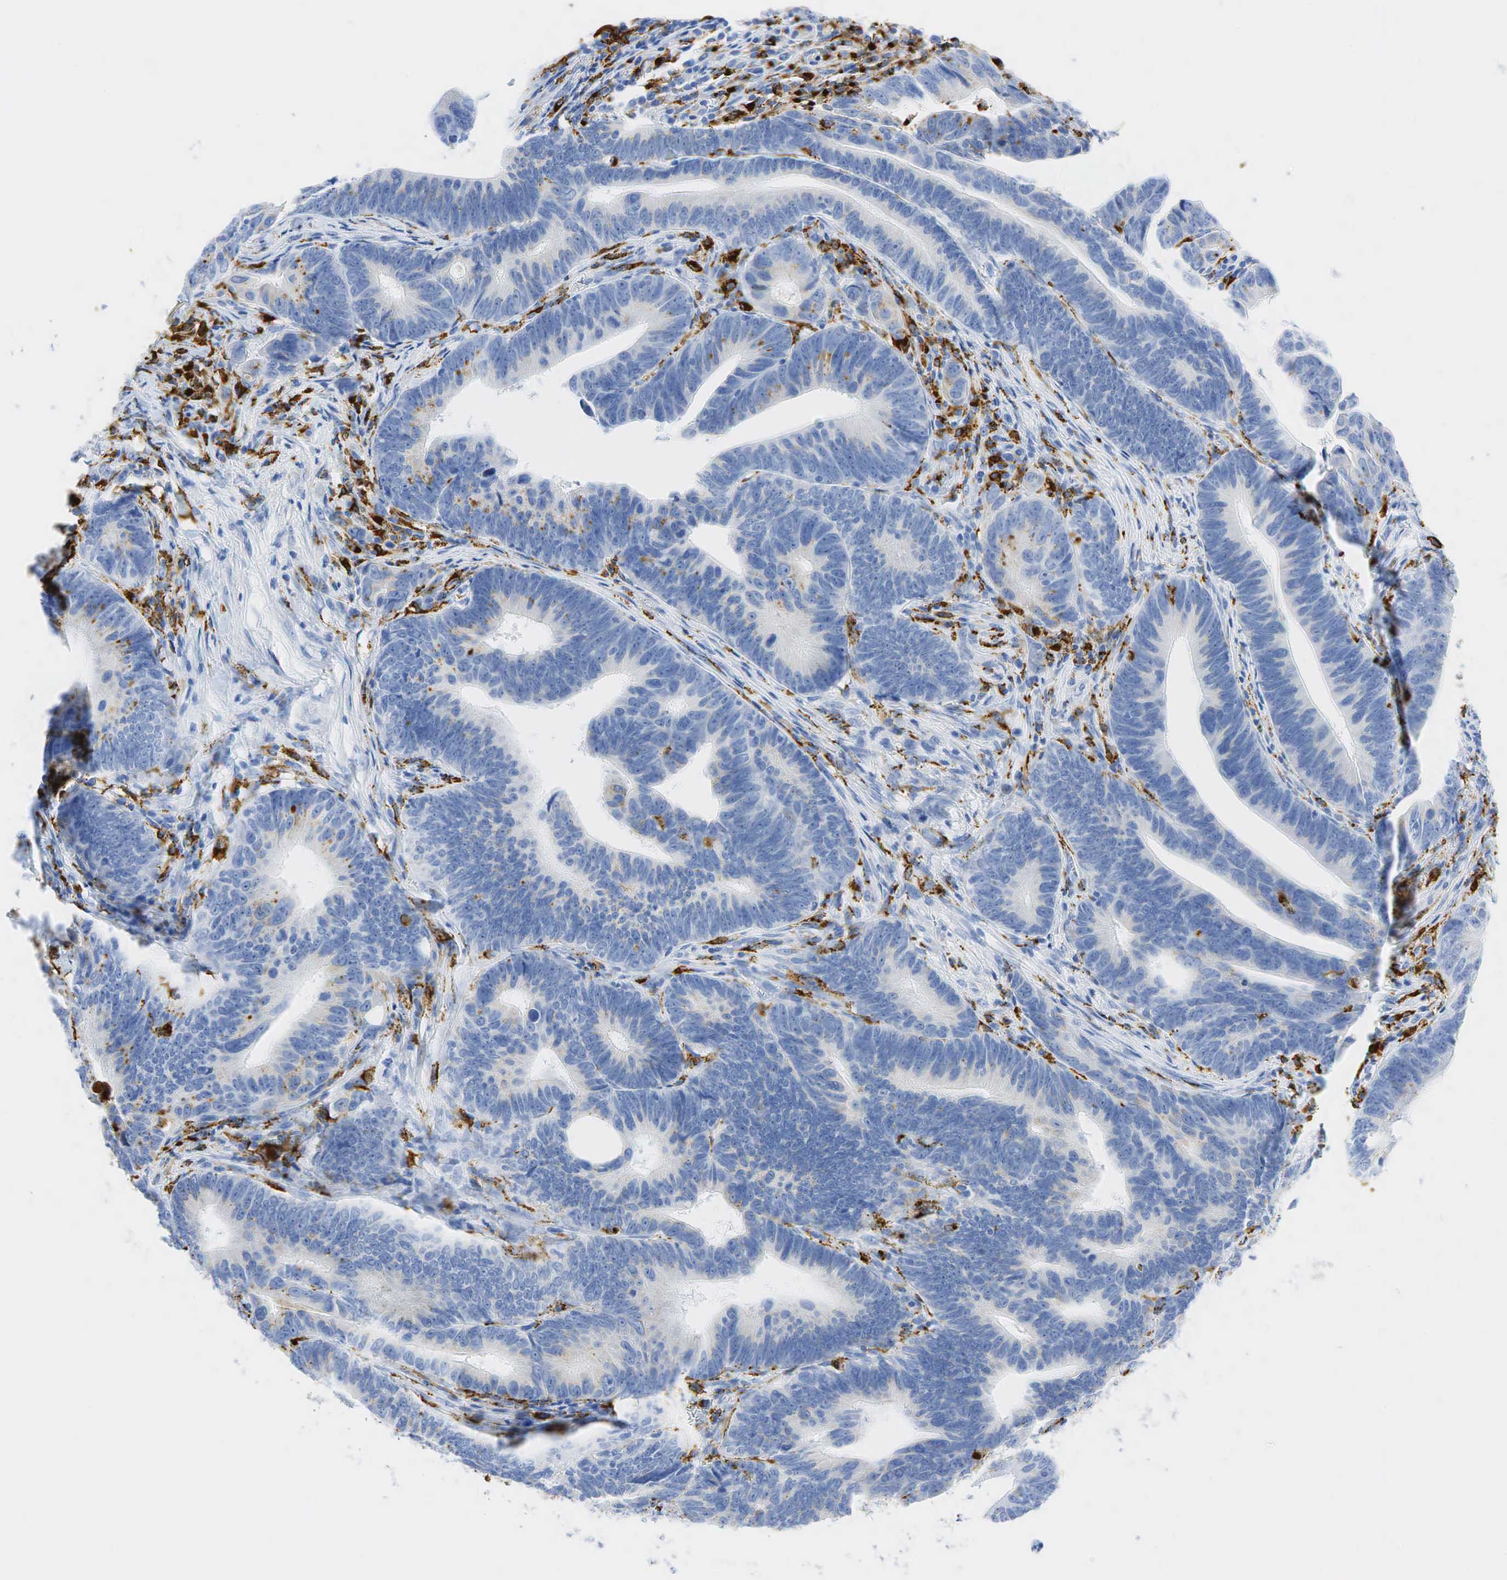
{"staining": {"intensity": "weak", "quantity": "<25%", "location": "cytoplasmic/membranous"}, "tissue": "colorectal cancer", "cell_type": "Tumor cells", "image_type": "cancer", "snomed": [{"axis": "morphology", "description": "Adenocarcinoma, NOS"}, {"axis": "topography", "description": "Colon"}], "caption": "IHC photomicrograph of human colorectal adenocarcinoma stained for a protein (brown), which displays no positivity in tumor cells.", "gene": "CD68", "patient": {"sex": "female", "age": 78}}